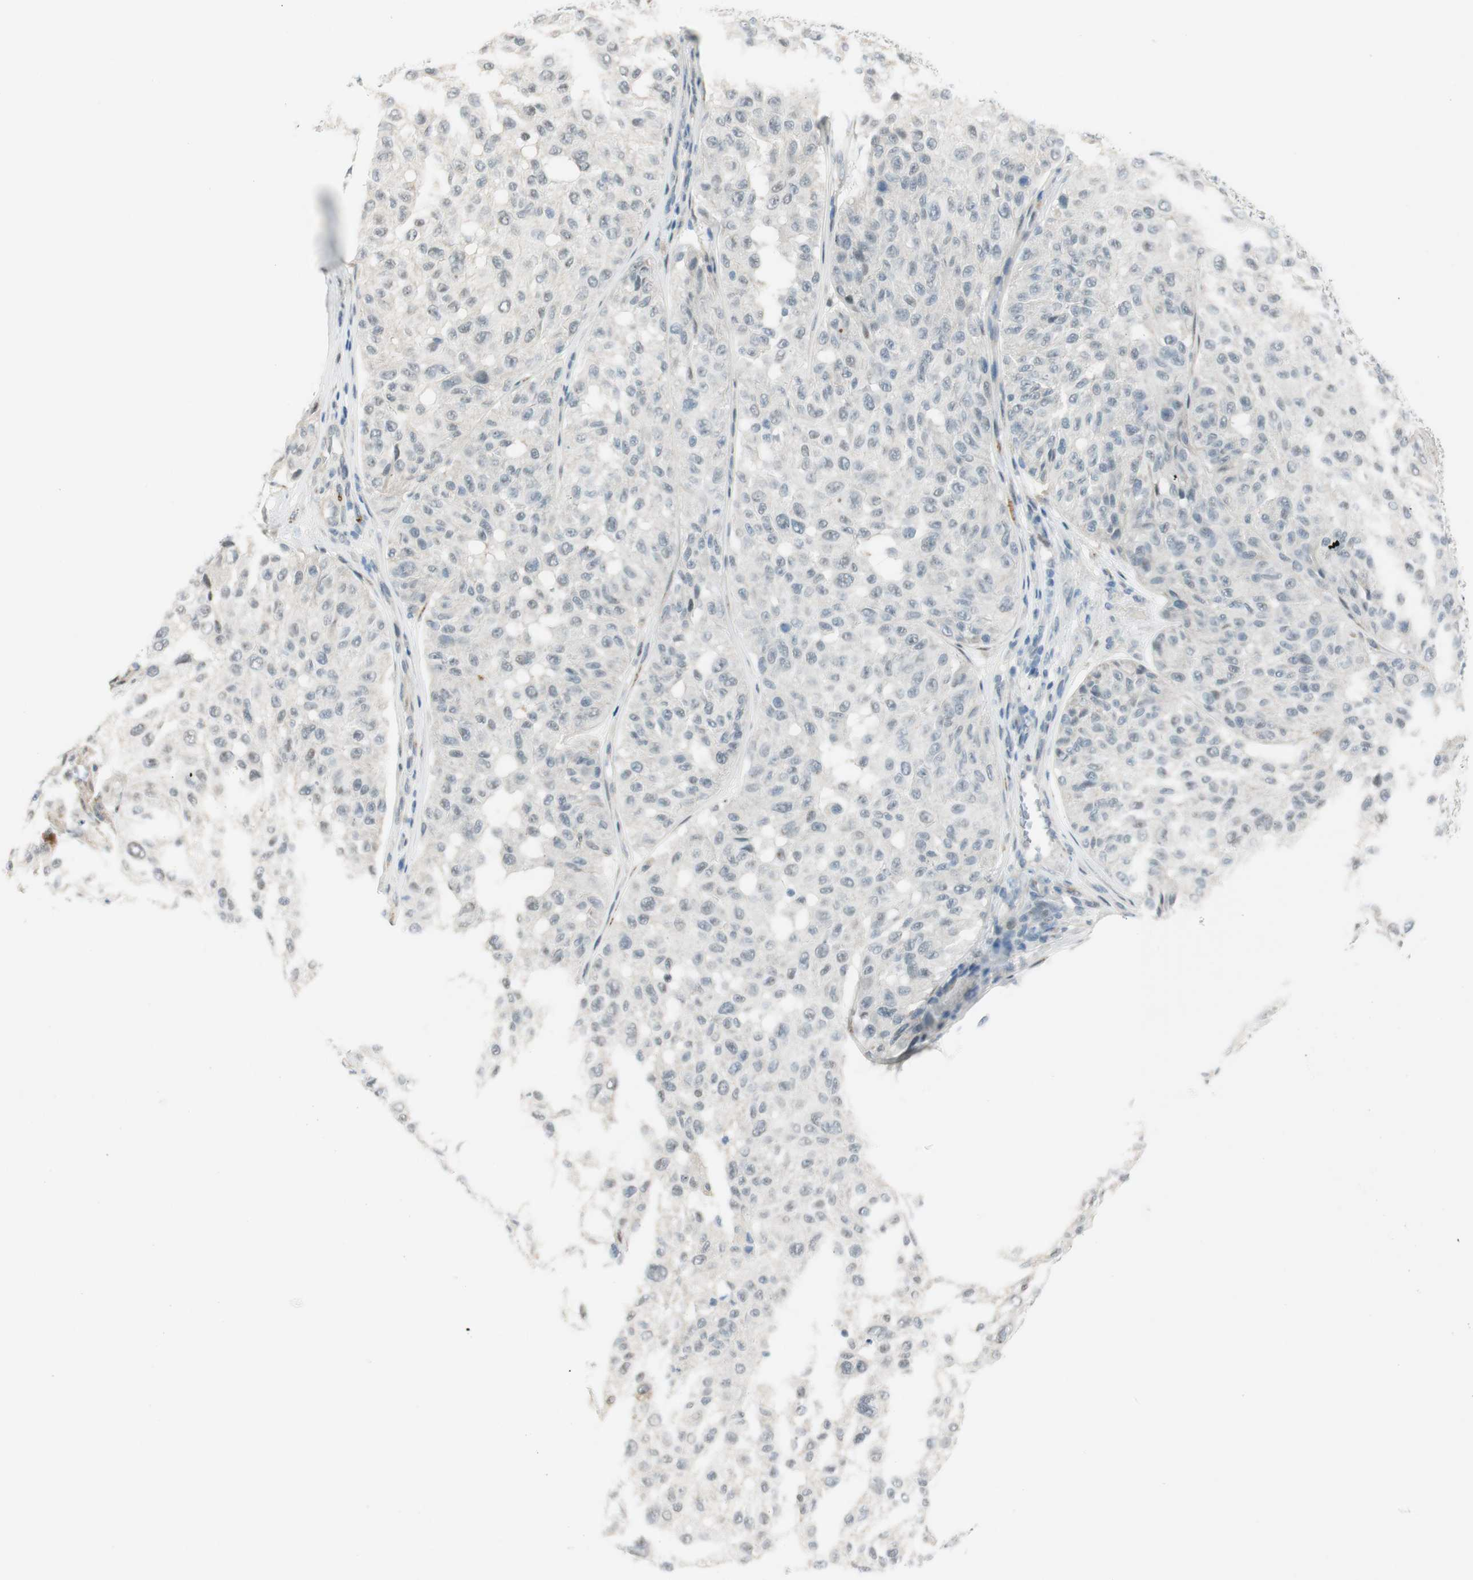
{"staining": {"intensity": "negative", "quantity": "none", "location": "none"}, "tissue": "melanoma", "cell_type": "Tumor cells", "image_type": "cancer", "snomed": [{"axis": "morphology", "description": "Malignant melanoma, NOS"}, {"axis": "topography", "description": "Skin"}], "caption": "Immunohistochemistry of melanoma displays no expression in tumor cells.", "gene": "B4GALNT1", "patient": {"sex": "female", "age": 46}}